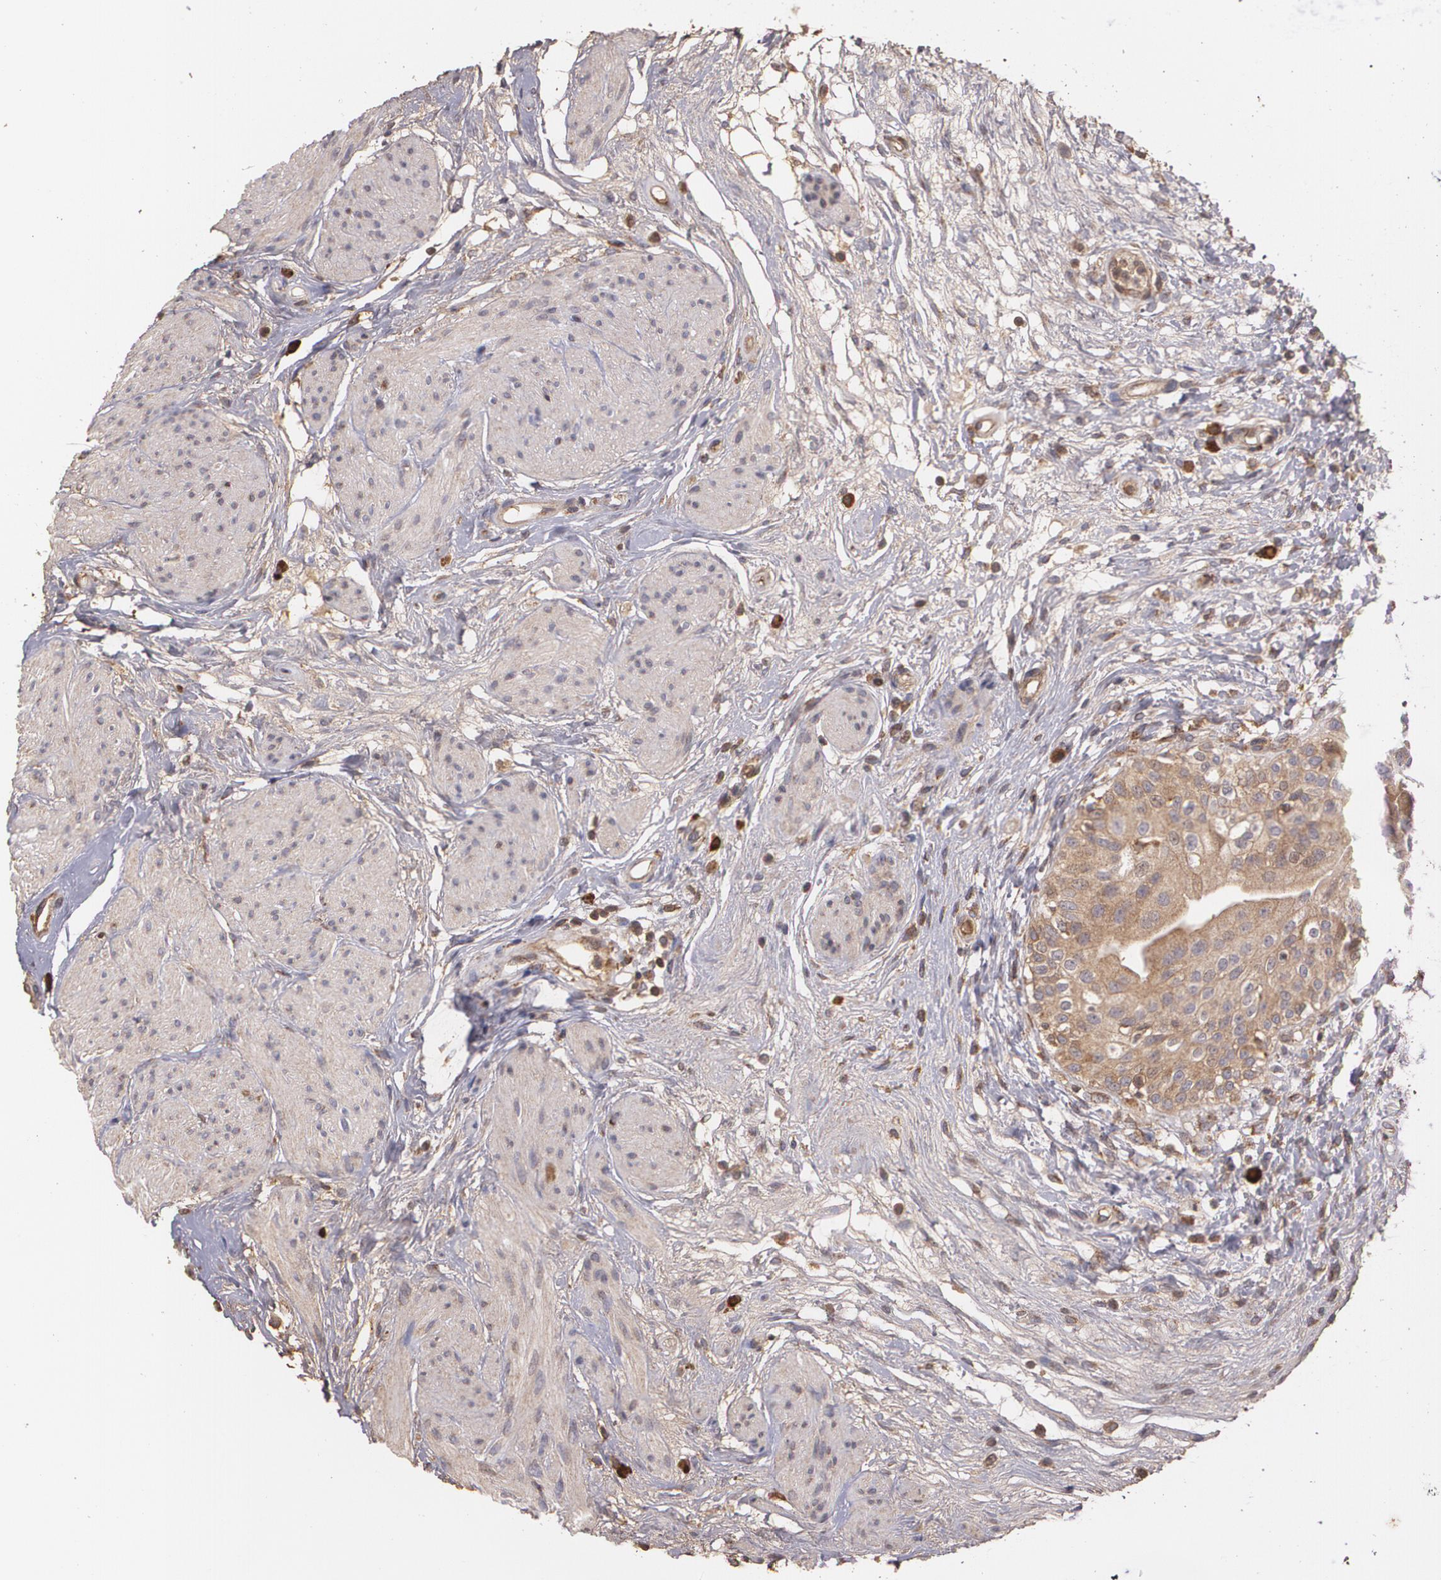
{"staining": {"intensity": "moderate", "quantity": ">75%", "location": "cytoplasmic/membranous"}, "tissue": "urinary bladder", "cell_type": "Urothelial cells", "image_type": "normal", "snomed": [{"axis": "morphology", "description": "Normal tissue, NOS"}, {"axis": "topography", "description": "Urinary bladder"}], "caption": "Immunohistochemistry image of benign urinary bladder stained for a protein (brown), which shows medium levels of moderate cytoplasmic/membranous positivity in approximately >75% of urothelial cells.", "gene": "ECE1", "patient": {"sex": "female", "age": 55}}